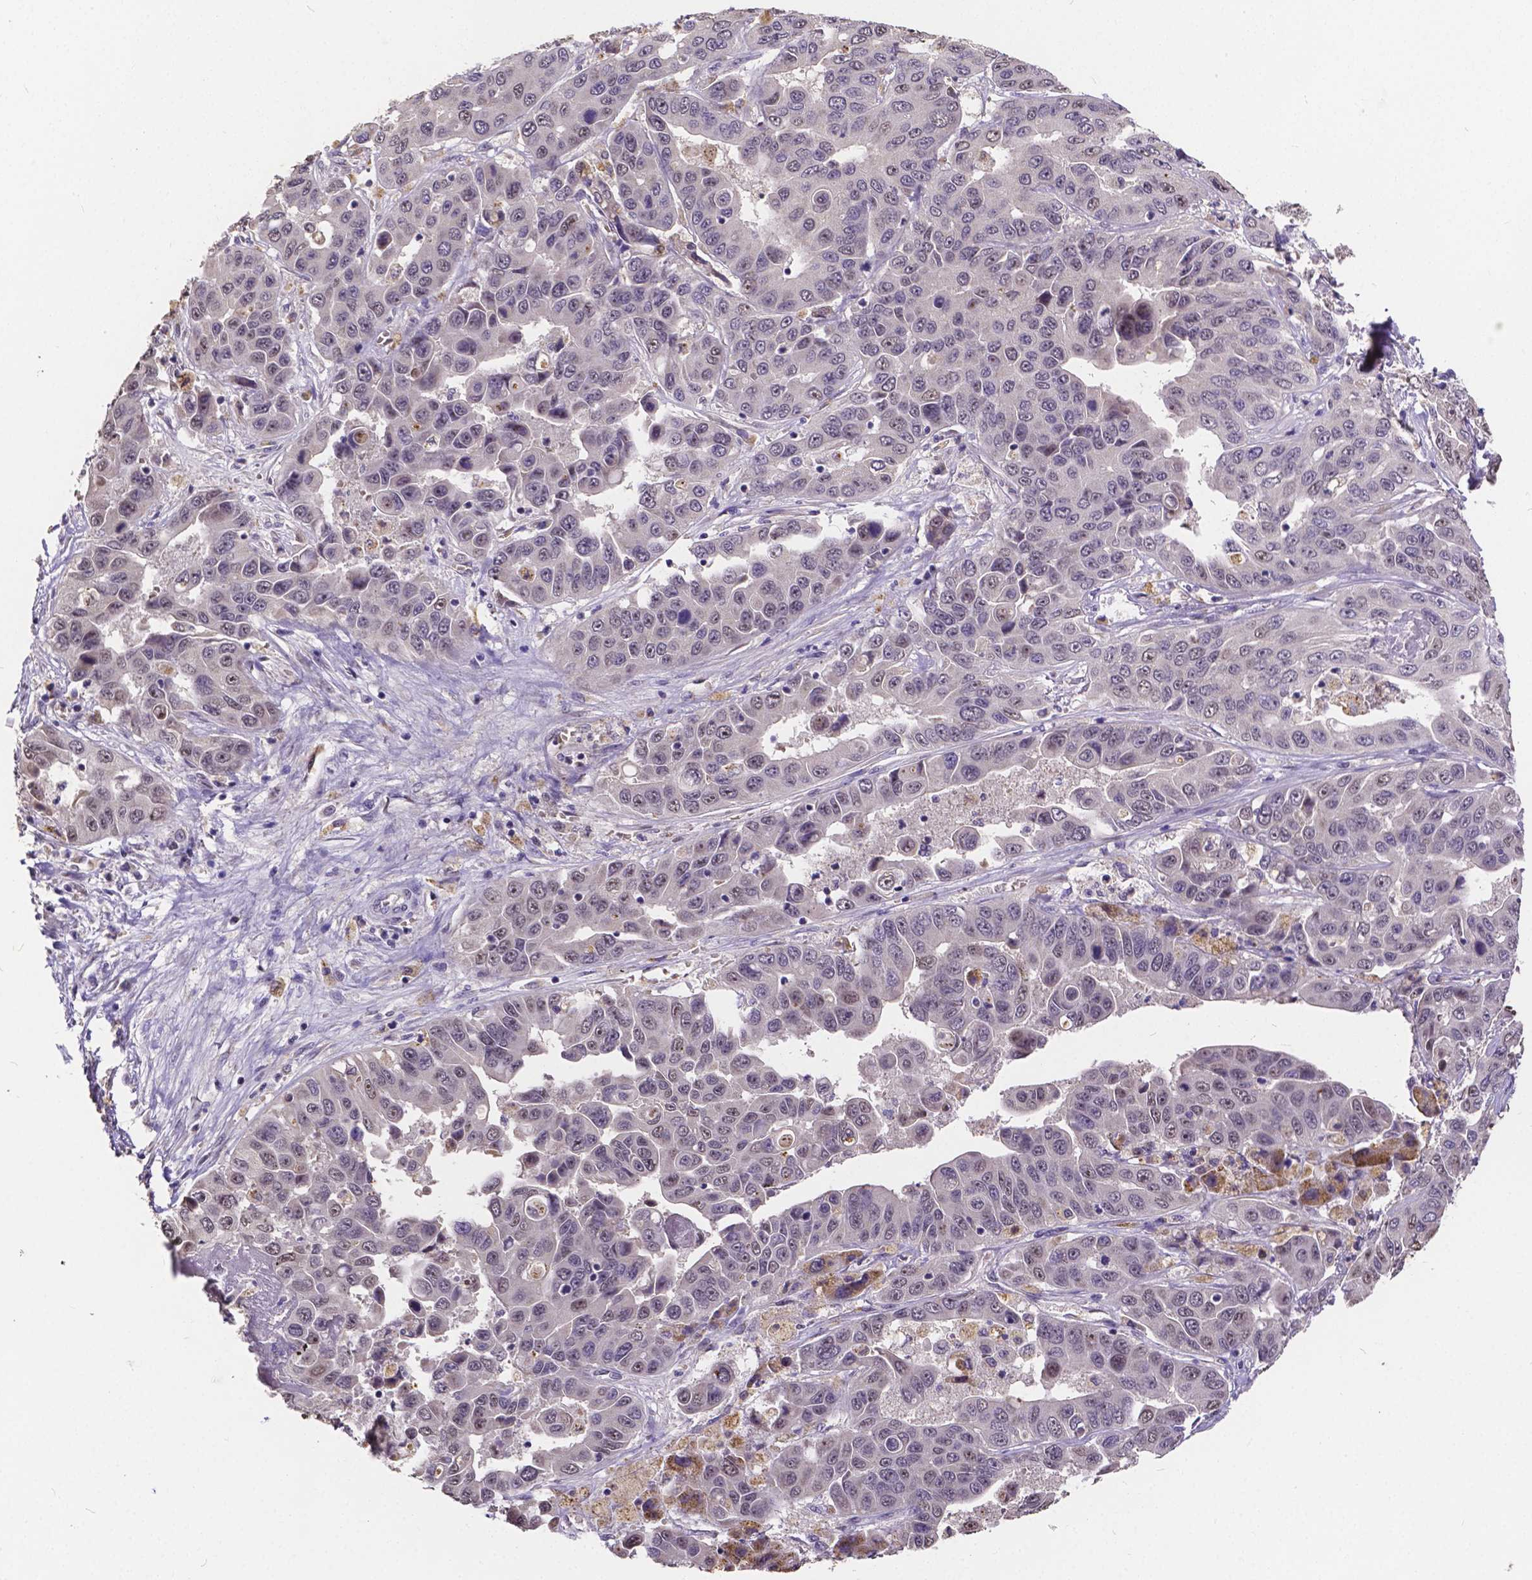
{"staining": {"intensity": "negative", "quantity": "none", "location": "none"}, "tissue": "liver cancer", "cell_type": "Tumor cells", "image_type": "cancer", "snomed": [{"axis": "morphology", "description": "Cholangiocarcinoma"}, {"axis": "topography", "description": "Liver"}], "caption": "IHC photomicrograph of liver cholangiocarcinoma stained for a protein (brown), which reveals no staining in tumor cells. (DAB immunohistochemistry (IHC), high magnification).", "gene": "CTNNA2", "patient": {"sex": "female", "age": 52}}